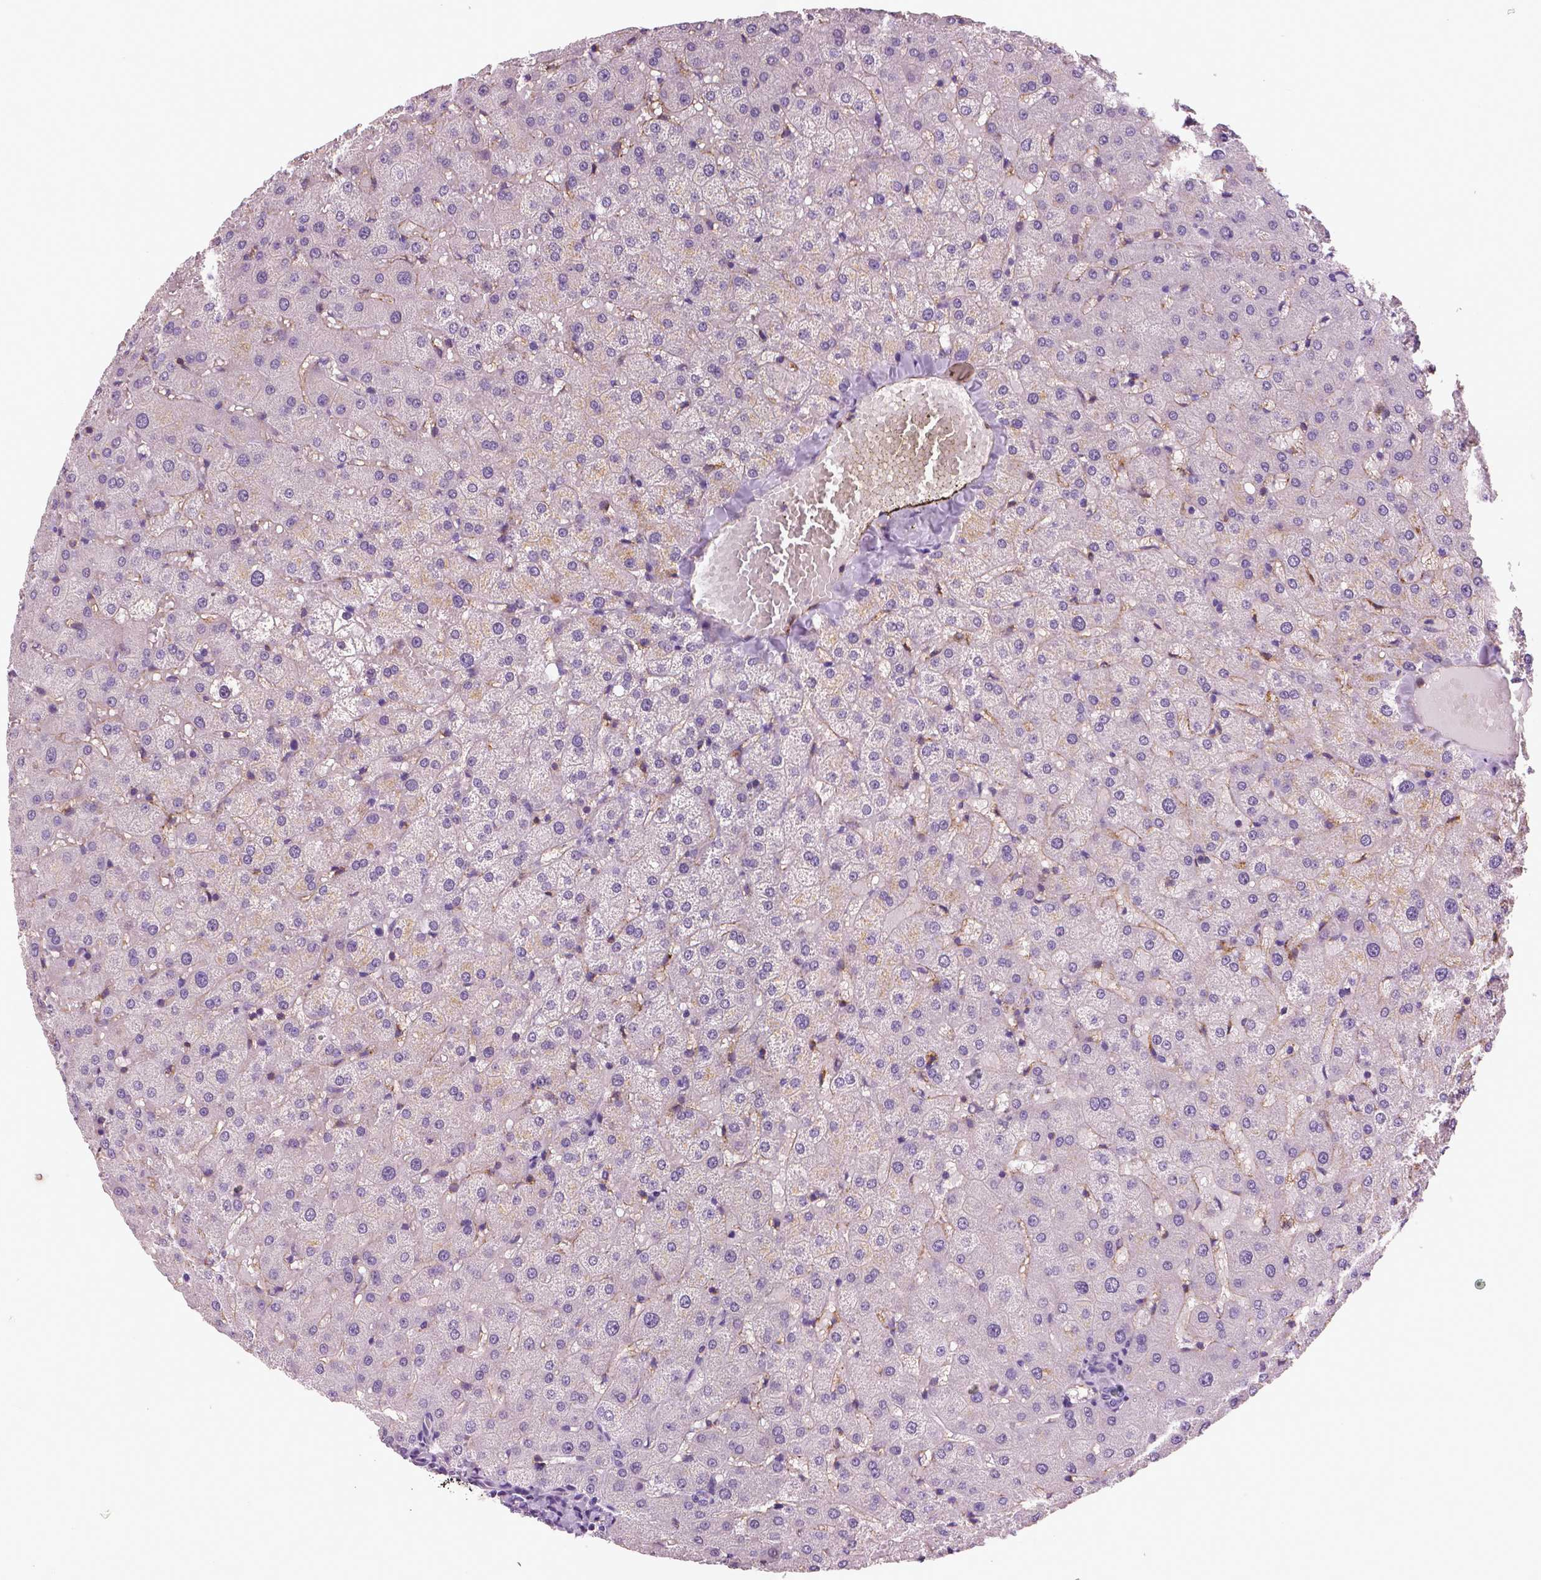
{"staining": {"intensity": "negative", "quantity": "none", "location": "none"}, "tissue": "liver", "cell_type": "Cholangiocytes", "image_type": "normal", "snomed": [{"axis": "morphology", "description": "Normal tissue, NOS"}, {"axis": "topography", "description": "Liver"}], "caption": "Immunohistochemistry micrograph of benign liver: liver stained with DAB (3,3'-diaminobenzidine) displays no significant protein expression in cholangiocytes. Brightfield microscopy of immunohistochemistry (IHC) stained with DAB (brown) and hematoxylin (blue), captured at high magnification.", "gene": "TSPAN7", "patient": {"sex": "female", "age": 50}}